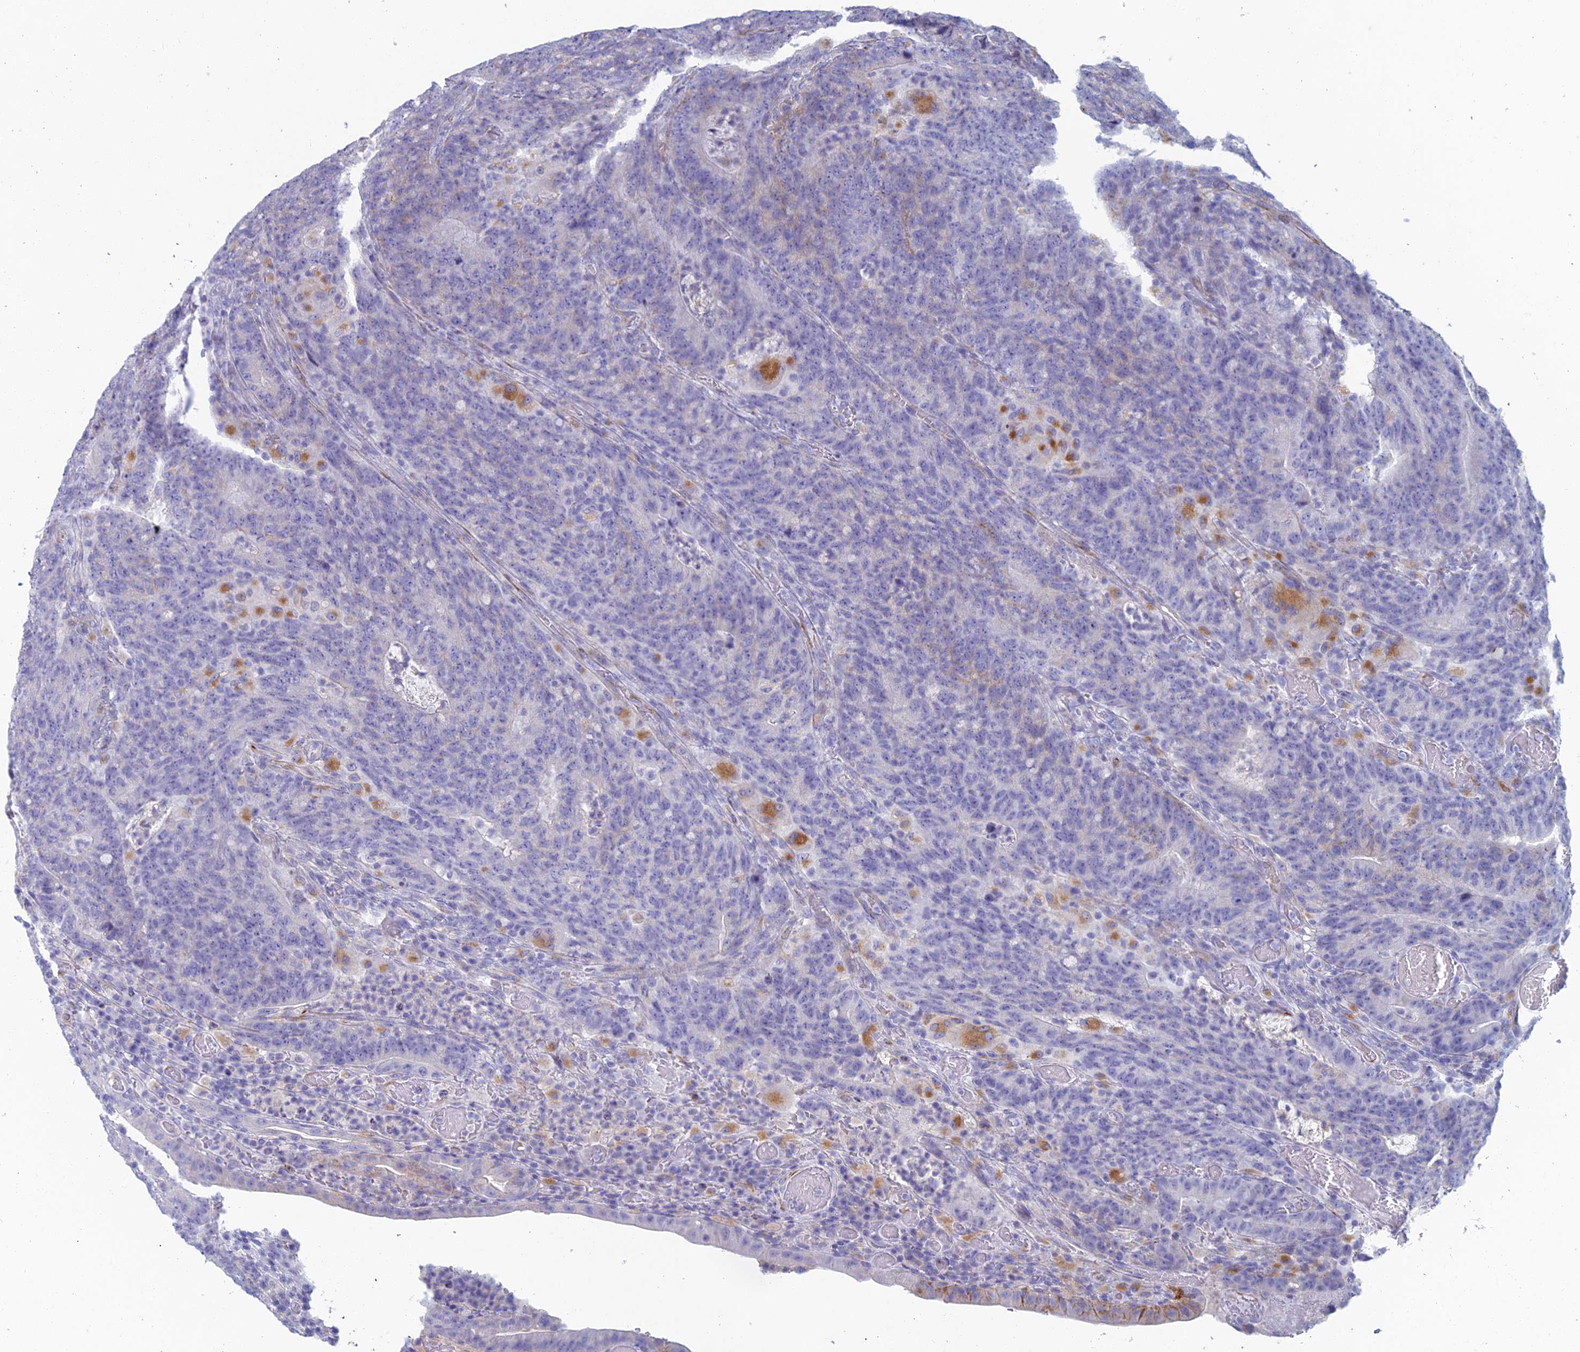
{"staining": {"intensity": "moderate", "quantity": "<25%", "location": "cytoplasmic/membranous"}, "tissue": "colorectal cancer", "cell_type": "Tumor cells", "image_type": "cancer", "snomed": [{"axis": "morphology", "description": "Normal tissue, NOS"}, {"axis": "morphology", "description": "Adenocarcinoma, NOS"}, {"axis": "topography", "description": "Colon"}], "caption": "Colorectal cancer stained for a protein (brown) demonstrates moderate cytoplasmic/membranous positive positivity in approximately <25% of tumor cells.", "gene": "FERD3L", "patient": {"sex": "female", "age": 75}}